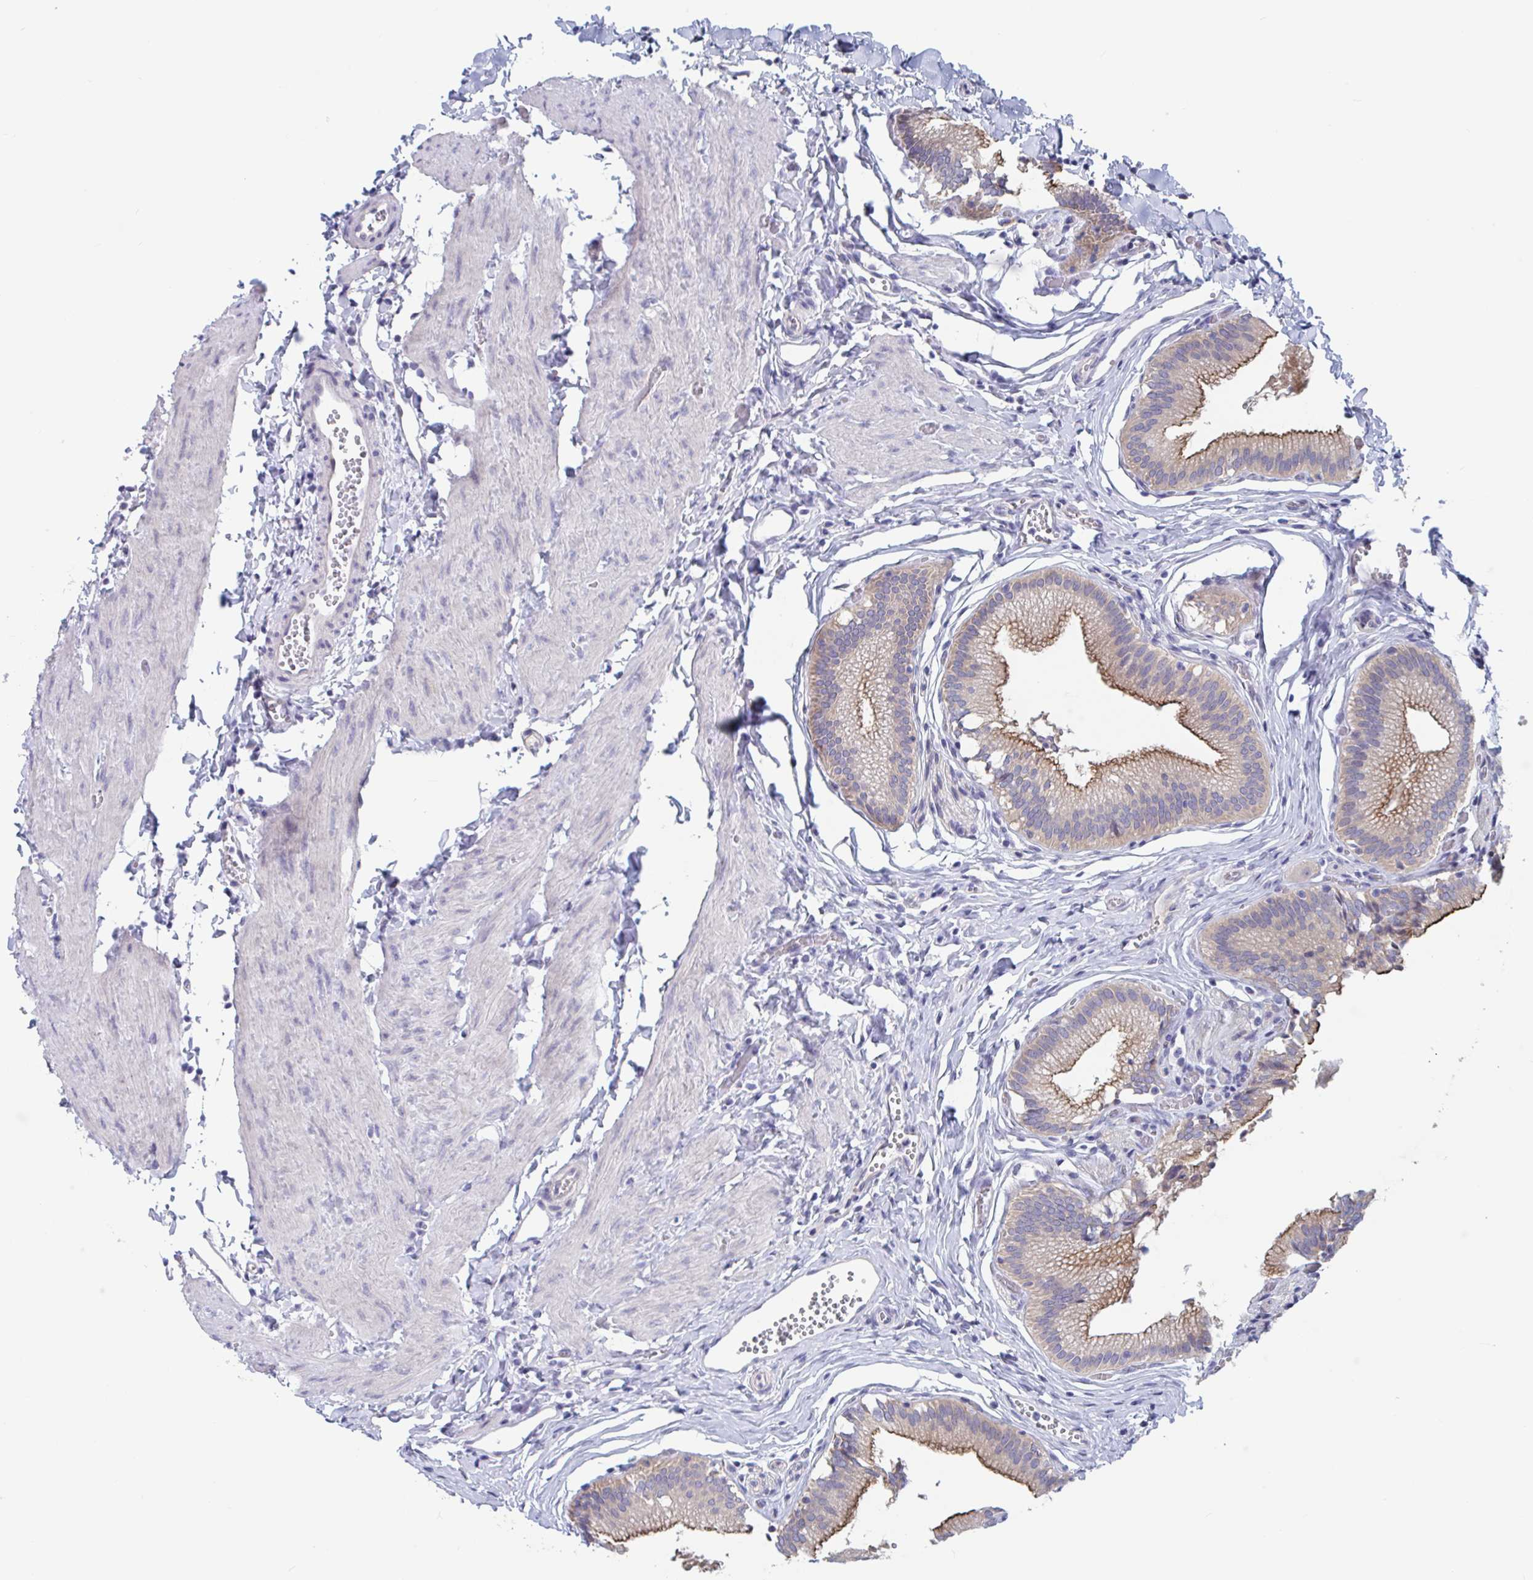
{"staining": {"intensity": "moderate", "quantity": ">75%", "location": "cytoplasmic/membranous"}, "tissue": "gallbladder", "cell_type": "Glandular cells", "image_type": "normal", "snomed": [{"axis": "morphology", "description": "Normal tissue, NOS"}, {"axis": "topography", "description": "Gallbladder"}, {"axis": "topography", "description": "Peripheral nerve tissue"}], "caption": "A photomicrograph showing moderate cytoplasmic/membranous expression in approximately >75% of glandular cells in benign gallbladder, as visualized by brown immunohistochemical staining.", "gene": "UNKL", "patient": {"sex": "male", "age": 17}}